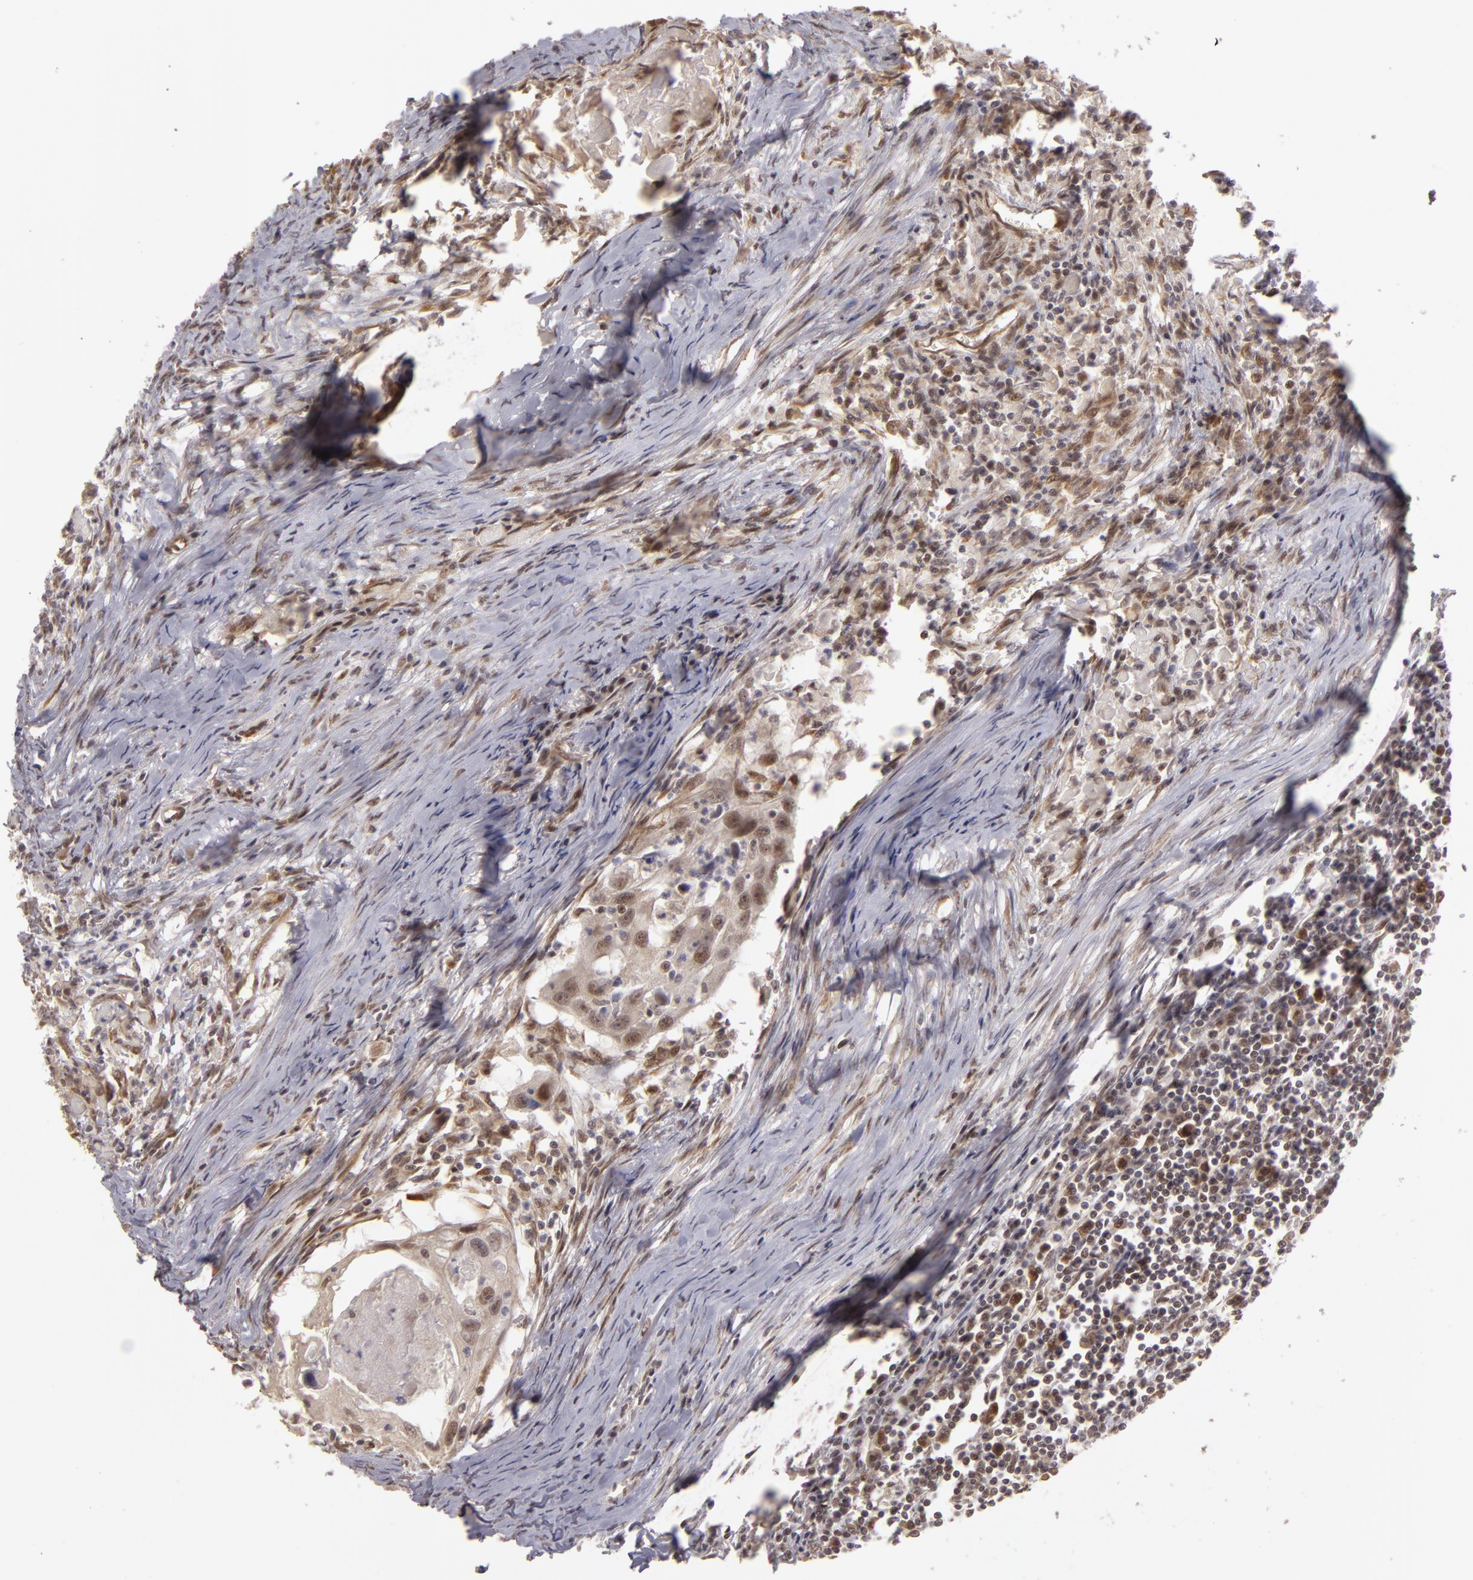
{"staining": {"intensity": "weak", "quantity": "25%-75%", "location": "nuclear"}, "tissue": "head and neck cancer", "cell_type": "Tumor cells", "image_type": "cancer", "snomed": [{"axis": "morphology", "description": "Squamous cell carcinoma, NOS"}, {"axis": "topography", "description": "Head-Neck"}], "caption": "Brown immunohistochemical staining in squamous cell carcinoma (head and neck) displays weak nuclear expression in approximately 25%-75% of tumor cells.", "gene": "ZNF133", "patient": {"sex": "male", "age": 64}}